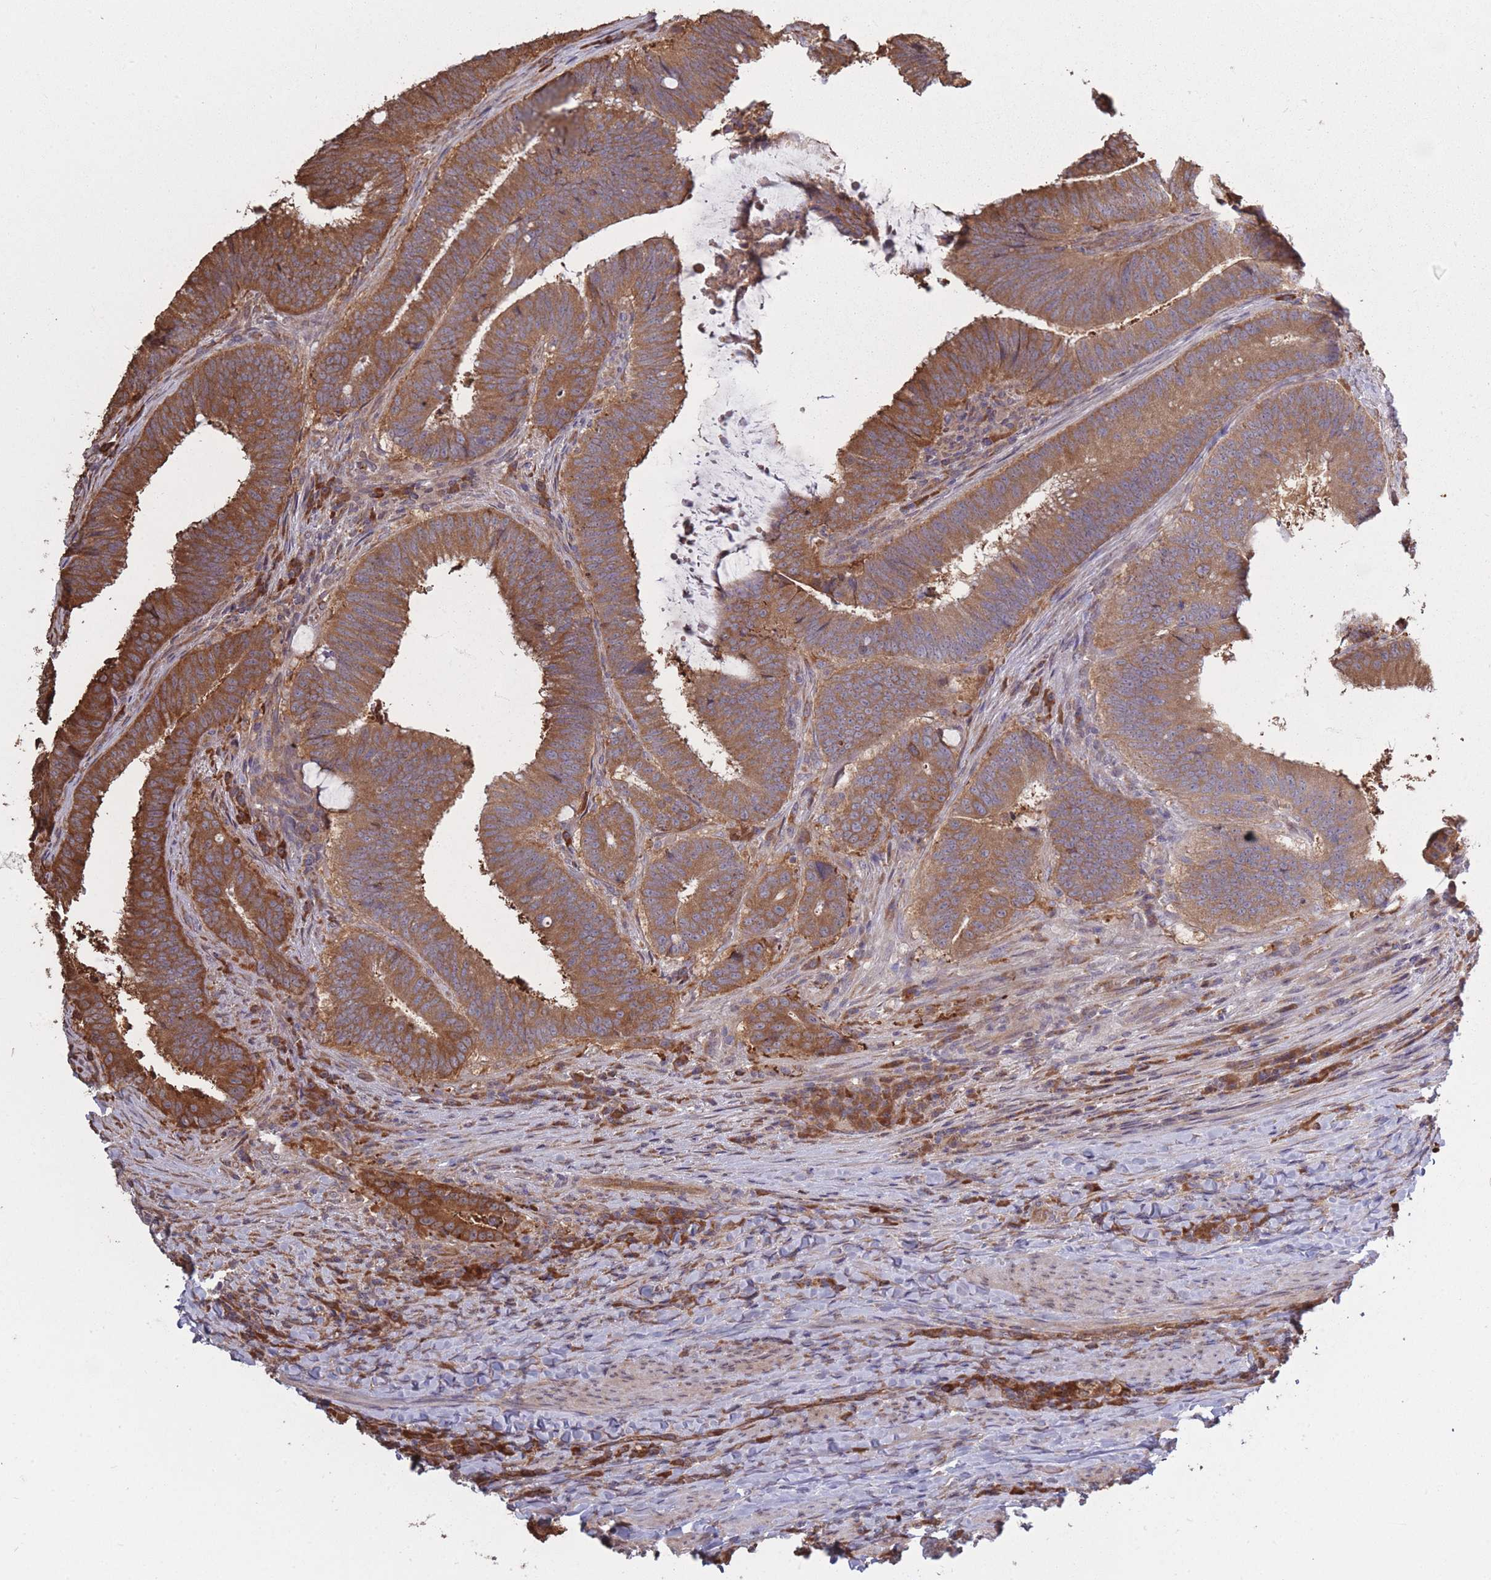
{"staining": {"intensity": "moderate", "quantity": ">75%", "location": "cytoplasmic/membranous"}, "tissue": "colorectal cancer", "cell_type": "Tumor cells", "image_type": "cancer", "snomed": [{"axis": "morphology", "description": "Adenocarcinoma, NOS"}, {"axis": "topography", "description": "Colon"}], "caption": "IHC staining of colorectal adenocarcinoma, which shows medium levels of moderate cytoplasmic/membranous staining in approximately >75% of tumor cells indicating moderate cytoplasmic/membranous protein expression. The staining was performed using DAB (brown) for protein detection and nuclei were counterstained in hematoxylin (blue).", "gene": "ARL13B", "patient": {"sex": "female", "age": 43}}